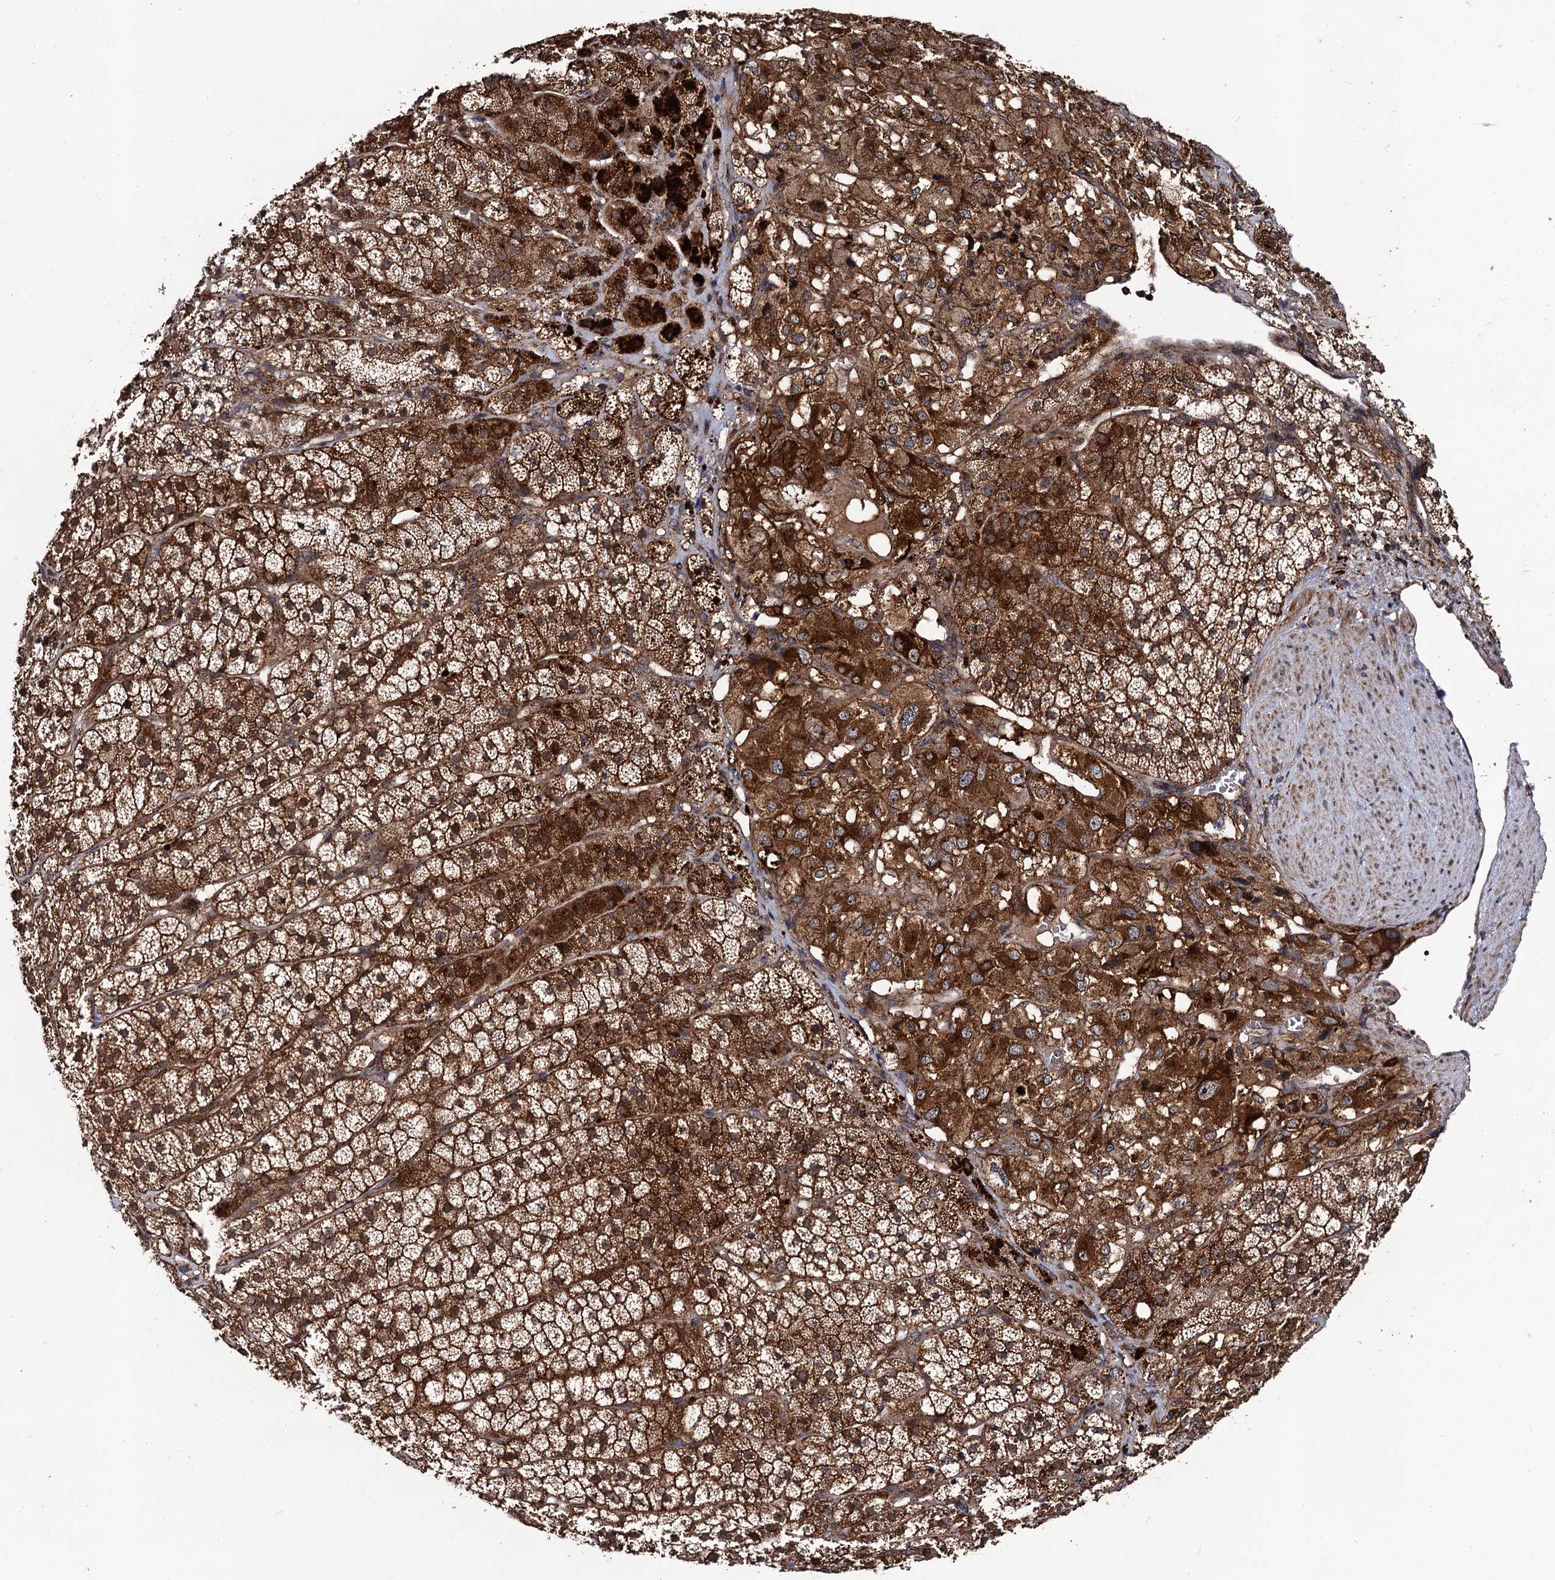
{"staining": {"intensity": "strong", "quantity": ">75%", "location": "cytoplasmic/membranous"}, "tissue": "adrenal gland", "cell_type": "Glandular cells", "image_type": "normal", "snomed": [{"axis": "morphology", "description": "Normal tissue, NOS"}, {"axis": "topography", "description": "Adrenal gland"}], "caption": "High-magnification brightfield microscopy of normal adrenal gland stained with DAB (3,3'-diaminobenzidine) (brown) and counterstained with hematoxylin (blue). glandular cells exhibit strong cytoplasmic/membranous staining is appreciated in approximately>75% of cells.", "gene": "KXD1", "patient": {"sex": "female", "age": 44}}